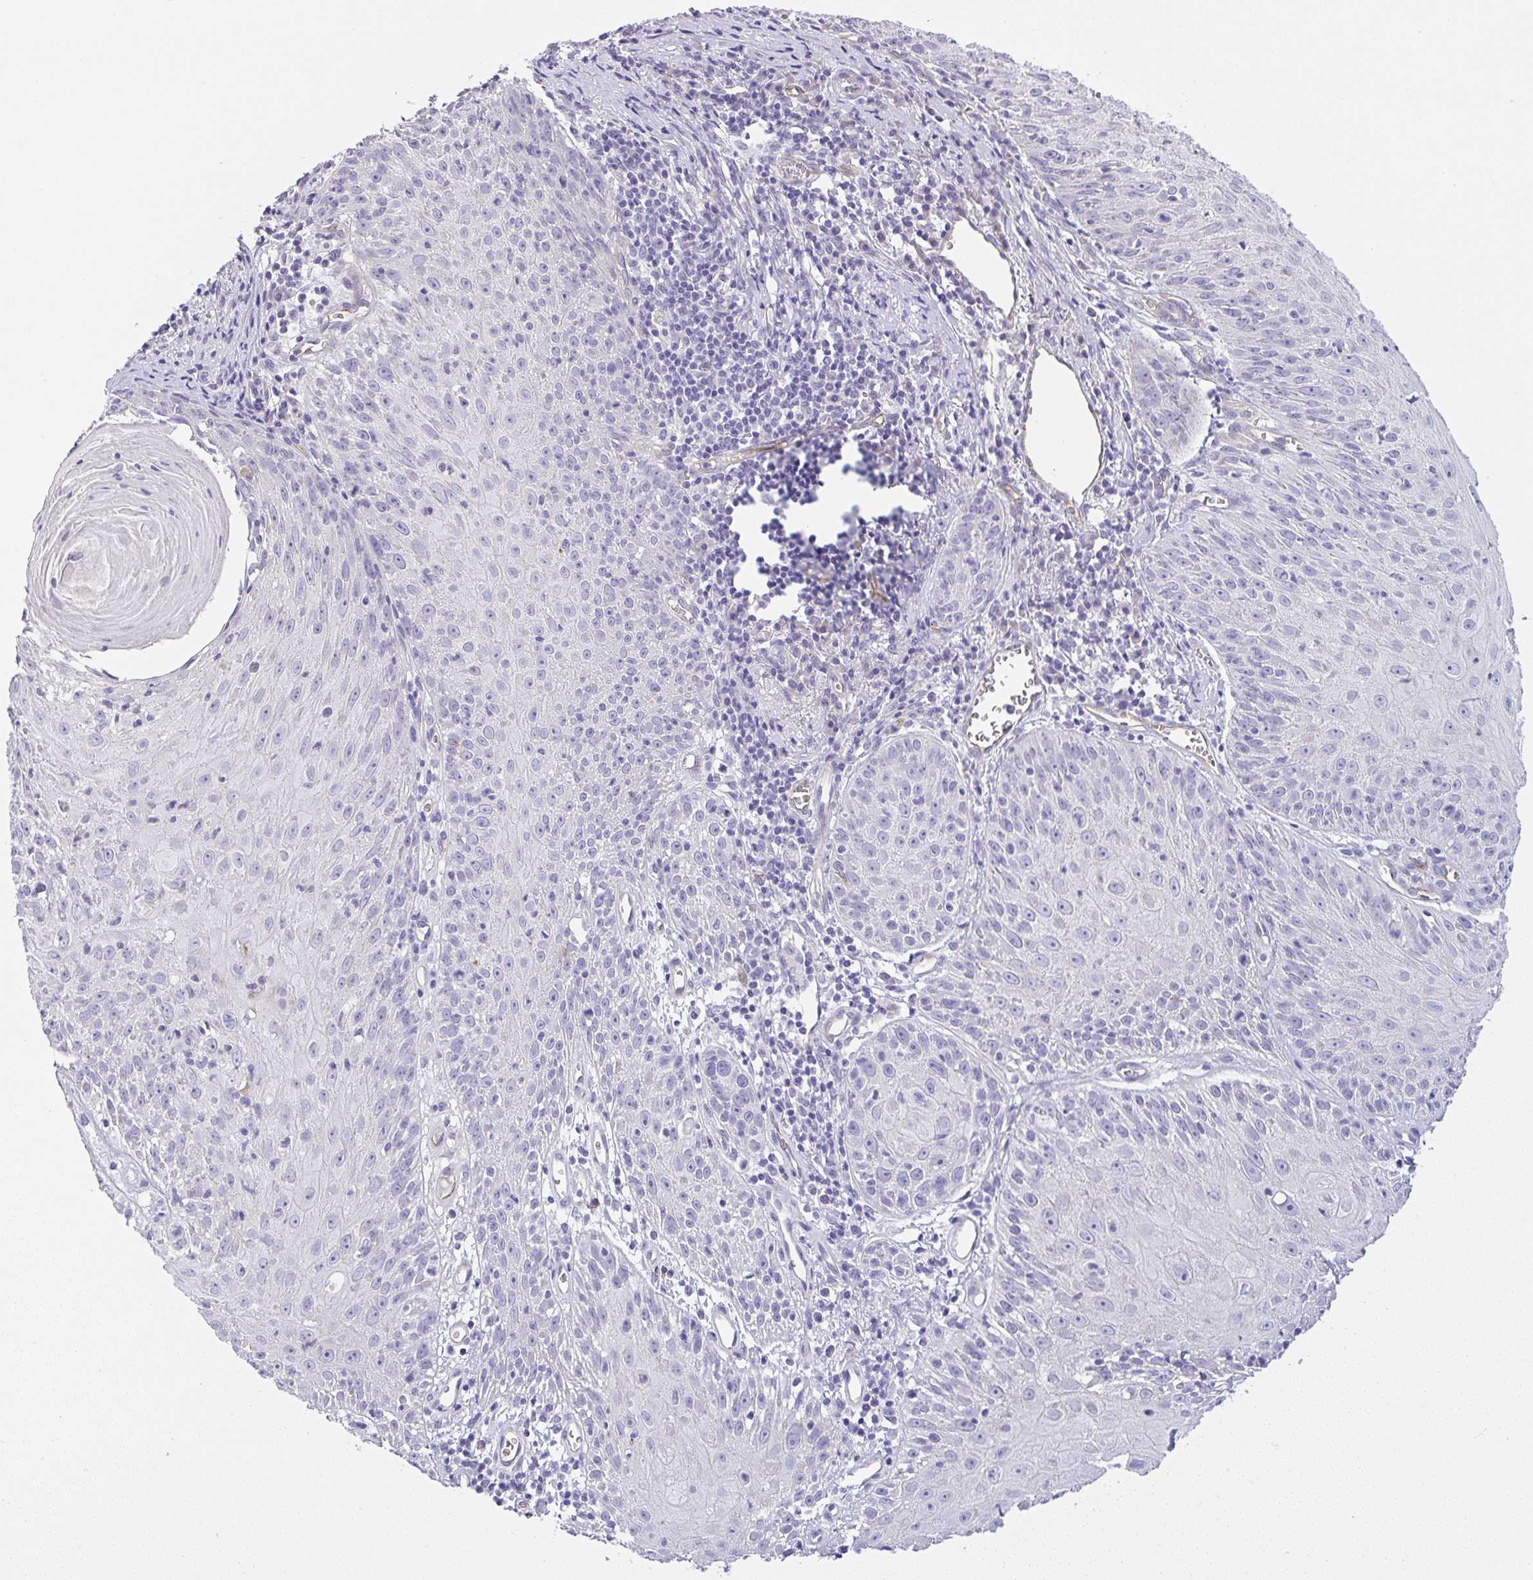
{"staining": {"intensity": "negative", "quantity": "none", "location": "none"}, "tissue": "skin cancer", "cell_type": "Tumor cells", "image_type": "cancer", "snomed": [{"axis": "morphology", "description": "Squamous cell carcinoma, NOS"}, {"axis": "topography", "description": "Skin"}, {"axis": "topography", "description": "Vulva"}], "caption": "Immunohistochemistry (IHC) image of neoplastic tissue: skin cancer stained with DAB (3,3'-diaminobenzidine) reveals no significant protein positivity in tumor cells.", "gene": "LPAR4", "patient": {"sex": "female", "age": 76}}